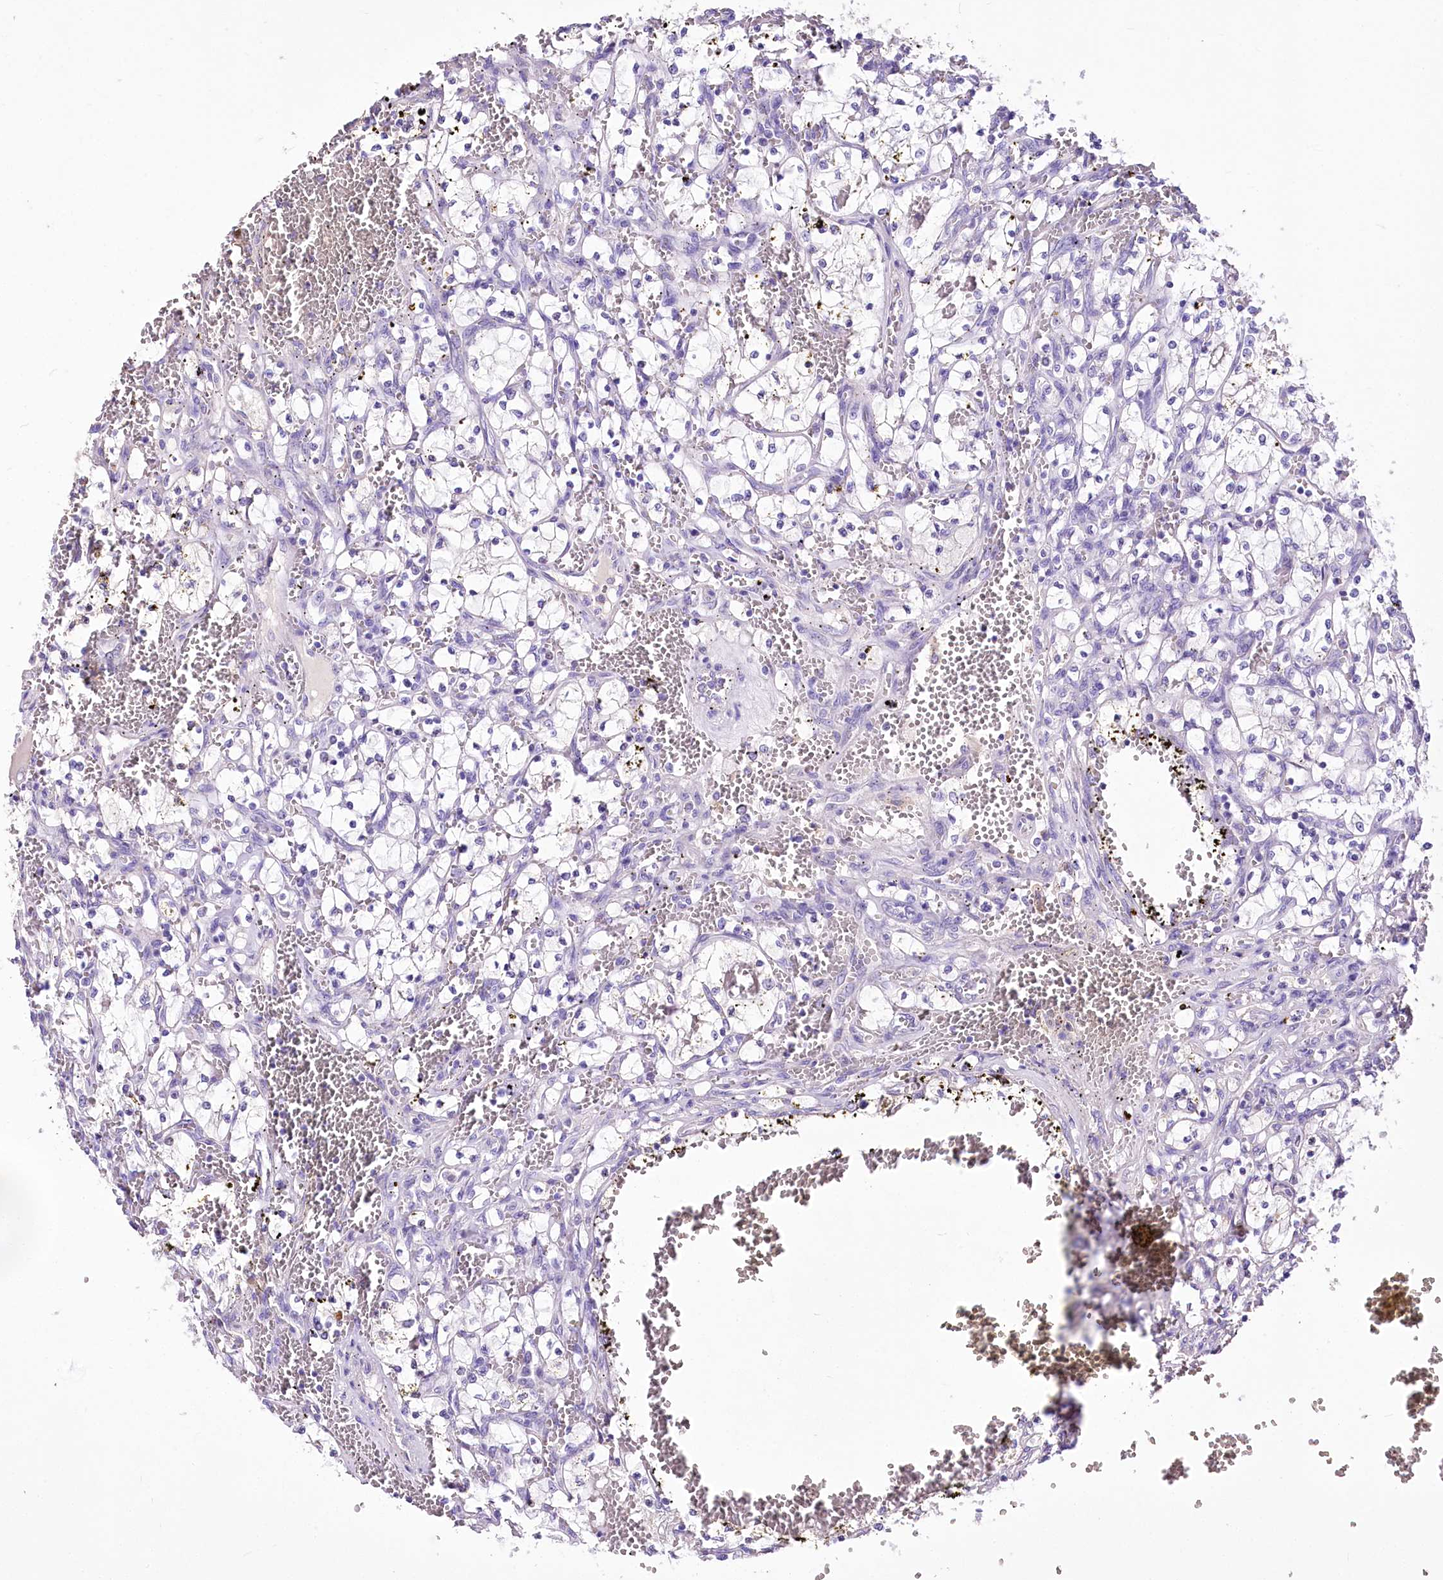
{"staining": {"intensity": "negative", "quantity": "none", "location": "none"}, "tissue": "renal cancer", "cell_type": "Tumor cells", "image_type": "cancer", "snomed": [{"axis": "morphology", "description": "Adenocarcinoma, NOS"}, {"axis": "topography", "description": "Kidney"}], "caption": "High magnification brightfield microscopy of renal adenocarcinoma stained with DAB (brown) and counterstained with hematoxylin (blue): tumor cells show no significant positivity.", "gene": "PCYOX1L", "patient": {"sex": "female", "age": 69}}